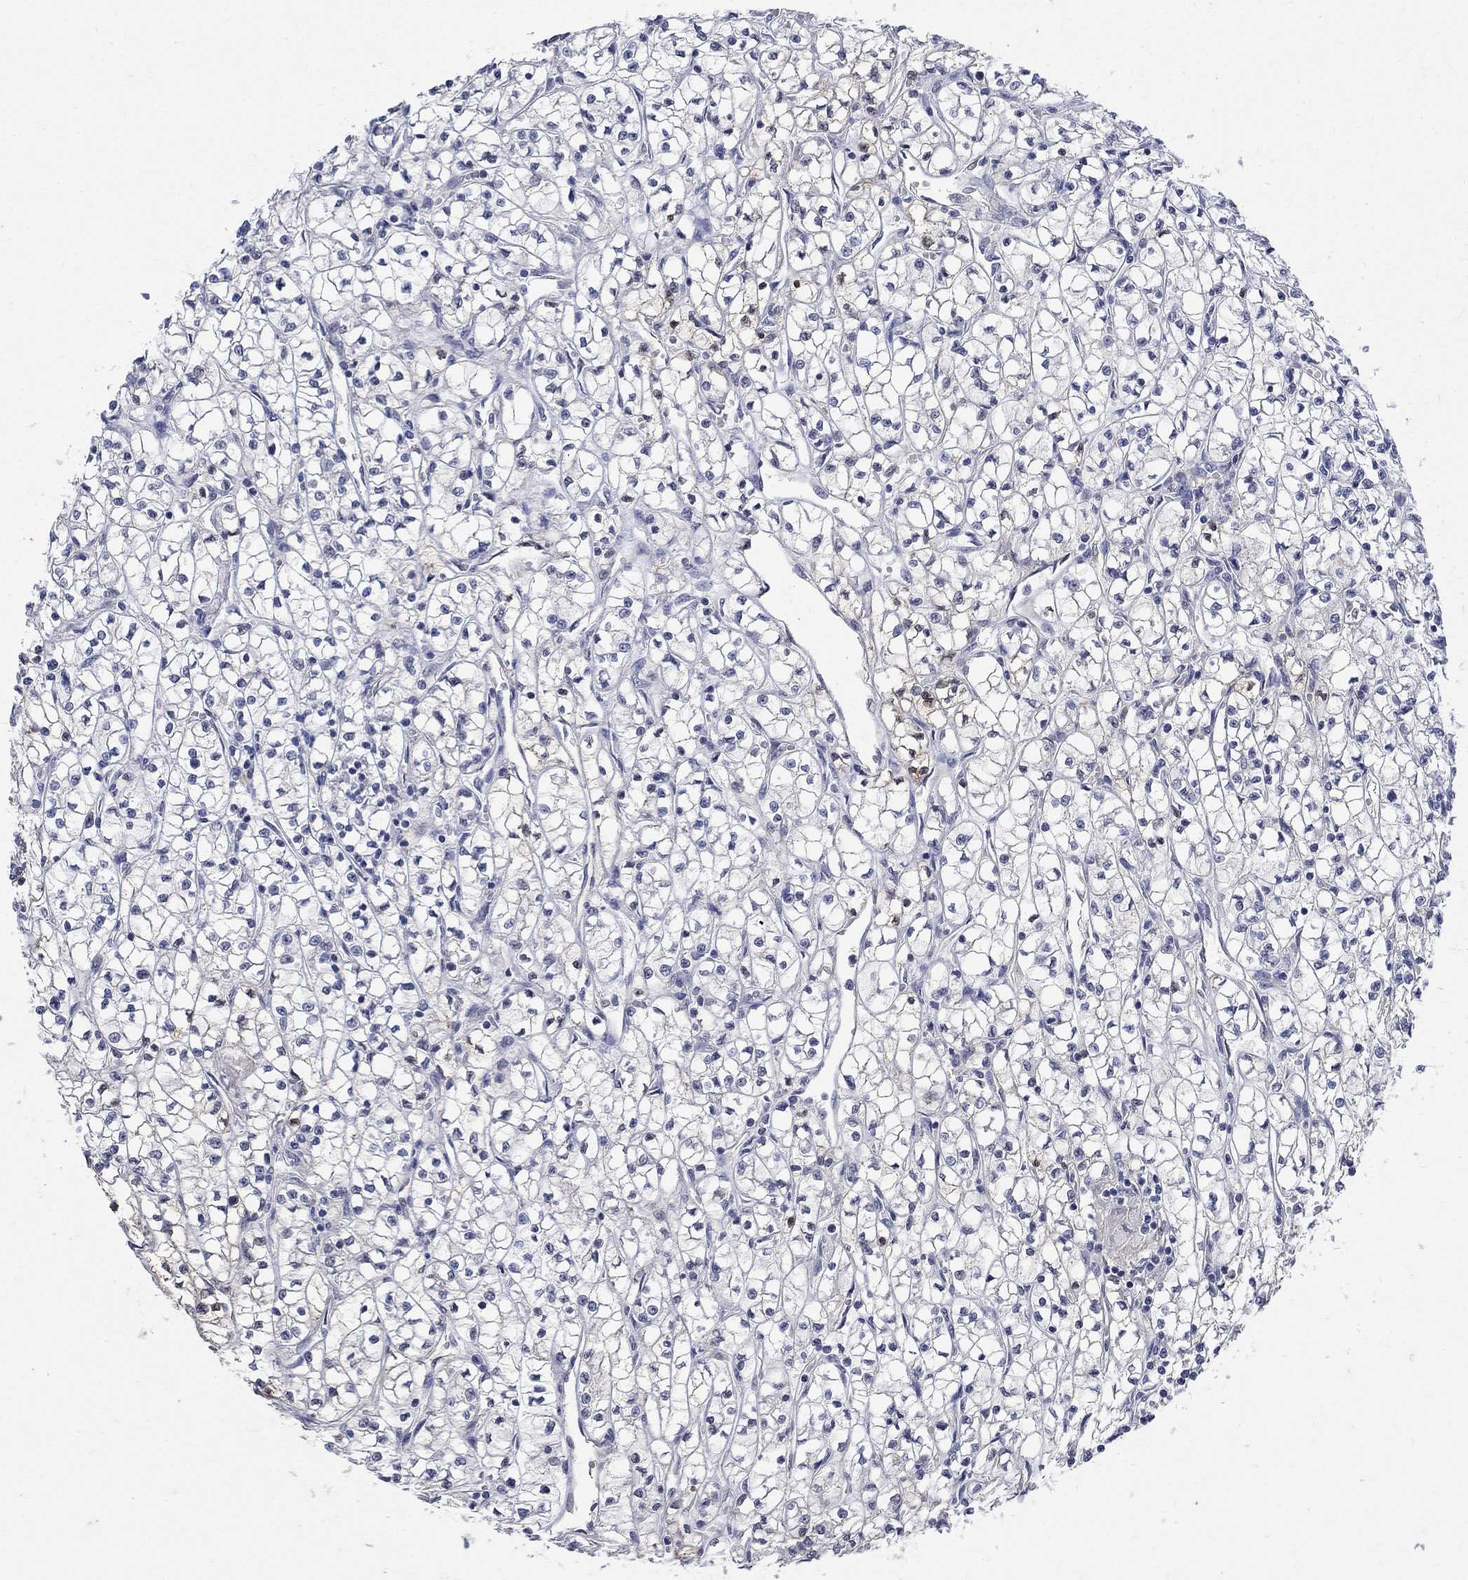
{"staining": {"intensity": "negative", "quantity": "none", "location": "none"}, "tissue": "renal cancer", "cell_type": "Tumor cells", "image_type": "cancer", "snomed": [{"axis": "morphology", "description": "Adenocarcinoma, NOS"}, {"axis": "topography", "description": "Kidney"}], "caption": "Histopathology image shows no protein staining in tumor cells of adenocarcinoma (renal) tissue.", "gene": "TGM2", "patient": {"sex": "female", "age": 64}}